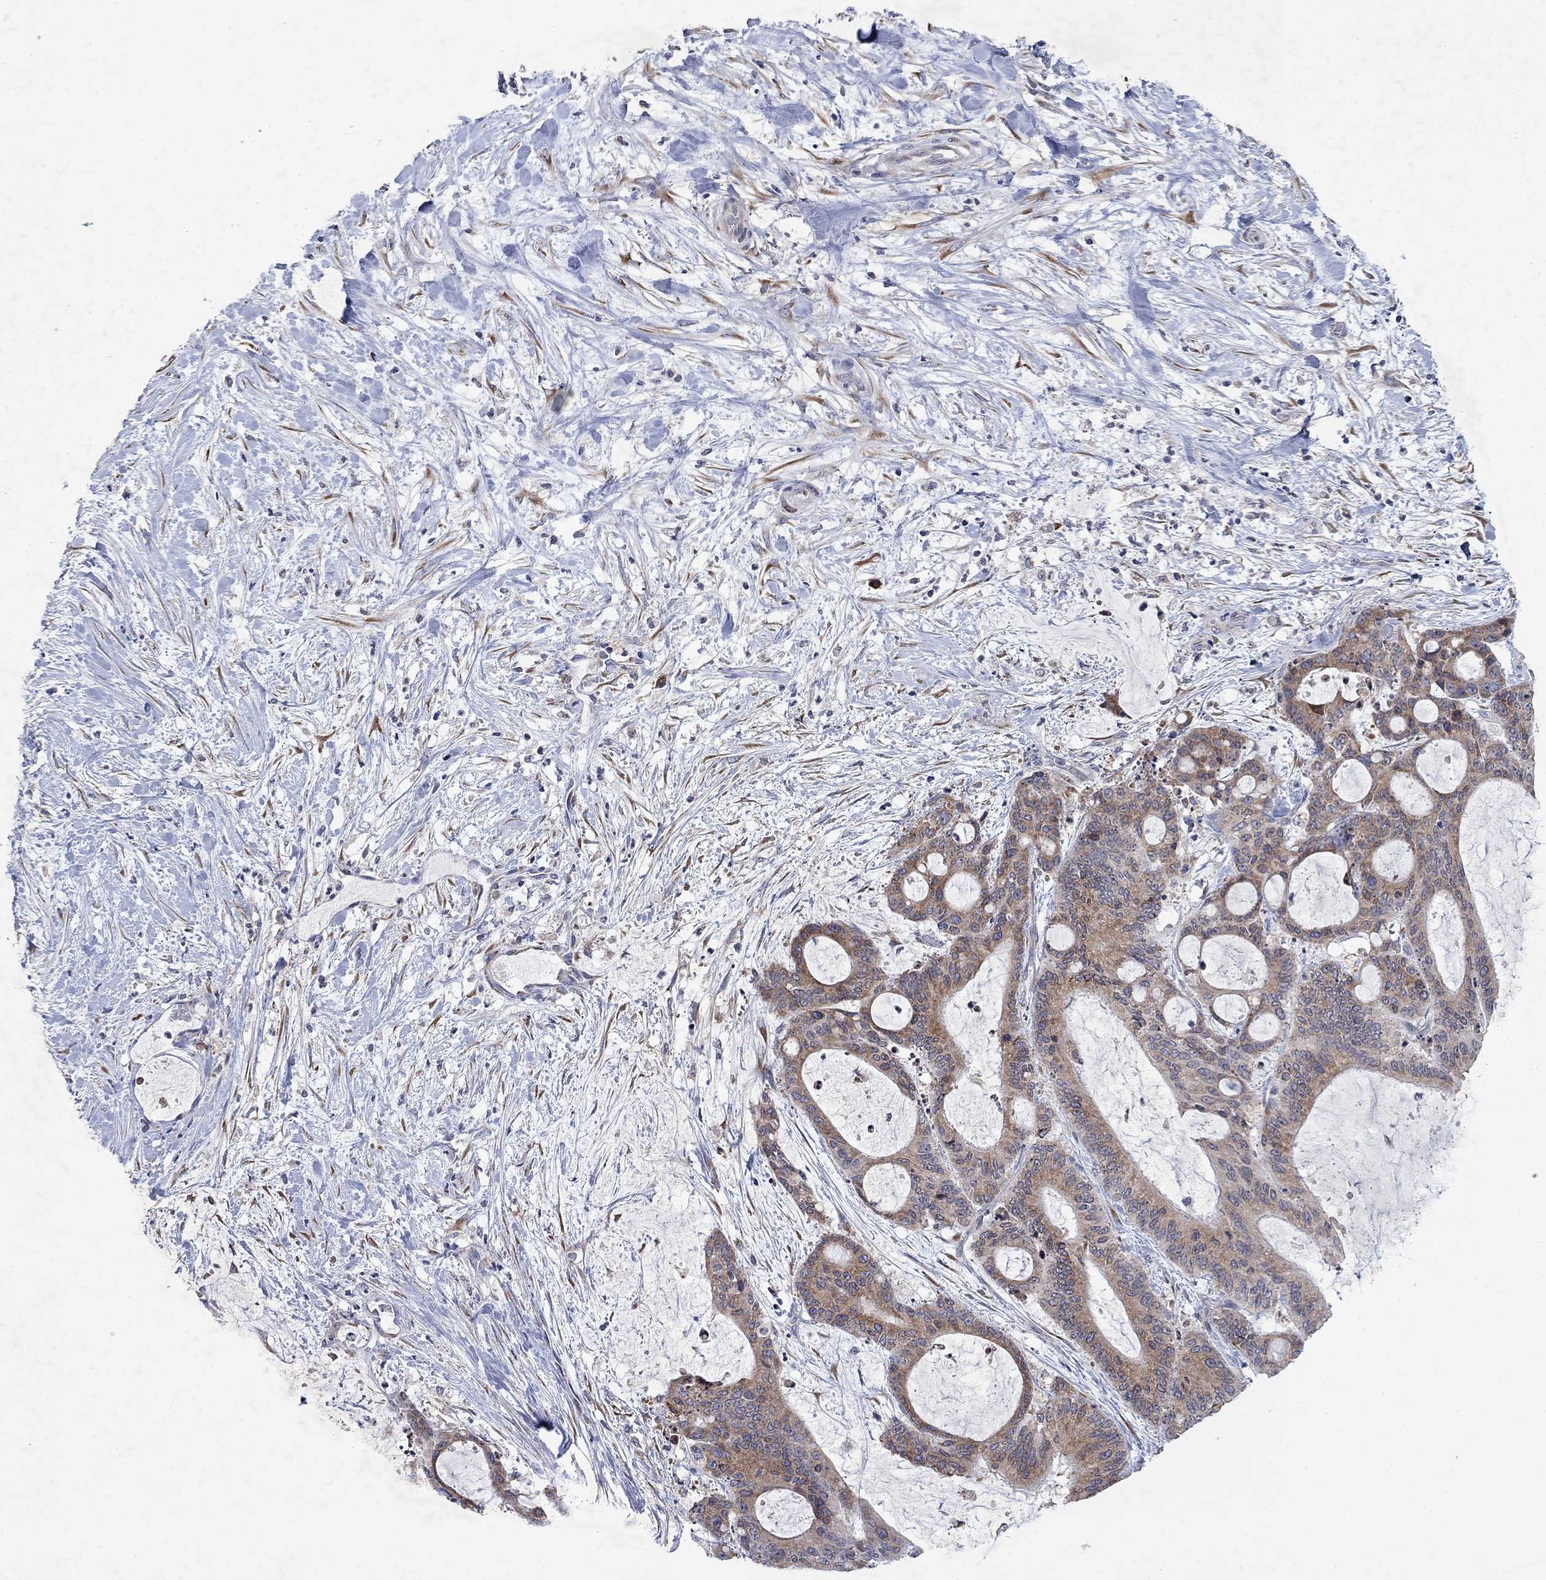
{"staining": {"intensity": "moderate", "quantity": ">75%", "location": "cytoplasmic/membranous"}, "tissue": "liver cancer", "cell_type": "Tumor cells", "image_type": "cancer", "snomed": [{"axis": "morphology", "description": "Normal tissue, NOS"}, {"axis": "morphology", "description": "Cholangiocarcinoma"}, {"axis": "topography", "description": "Liver"}, {"axis": "topography", "description": "Peripheral nerve tissue"}], "caption": "Immunohistochemical staining of liver cancer (cholangiocarcinoma) exhibits moderate cytoplasmic/membranous protein expression in about >75% of tumor cells. (DAB (3,3'-diaminobenzidine) = brown stain, brightfield microscopy at high magnification).", "gene": "TMEM97", "patient": {"sex": "female", "age": 73}}